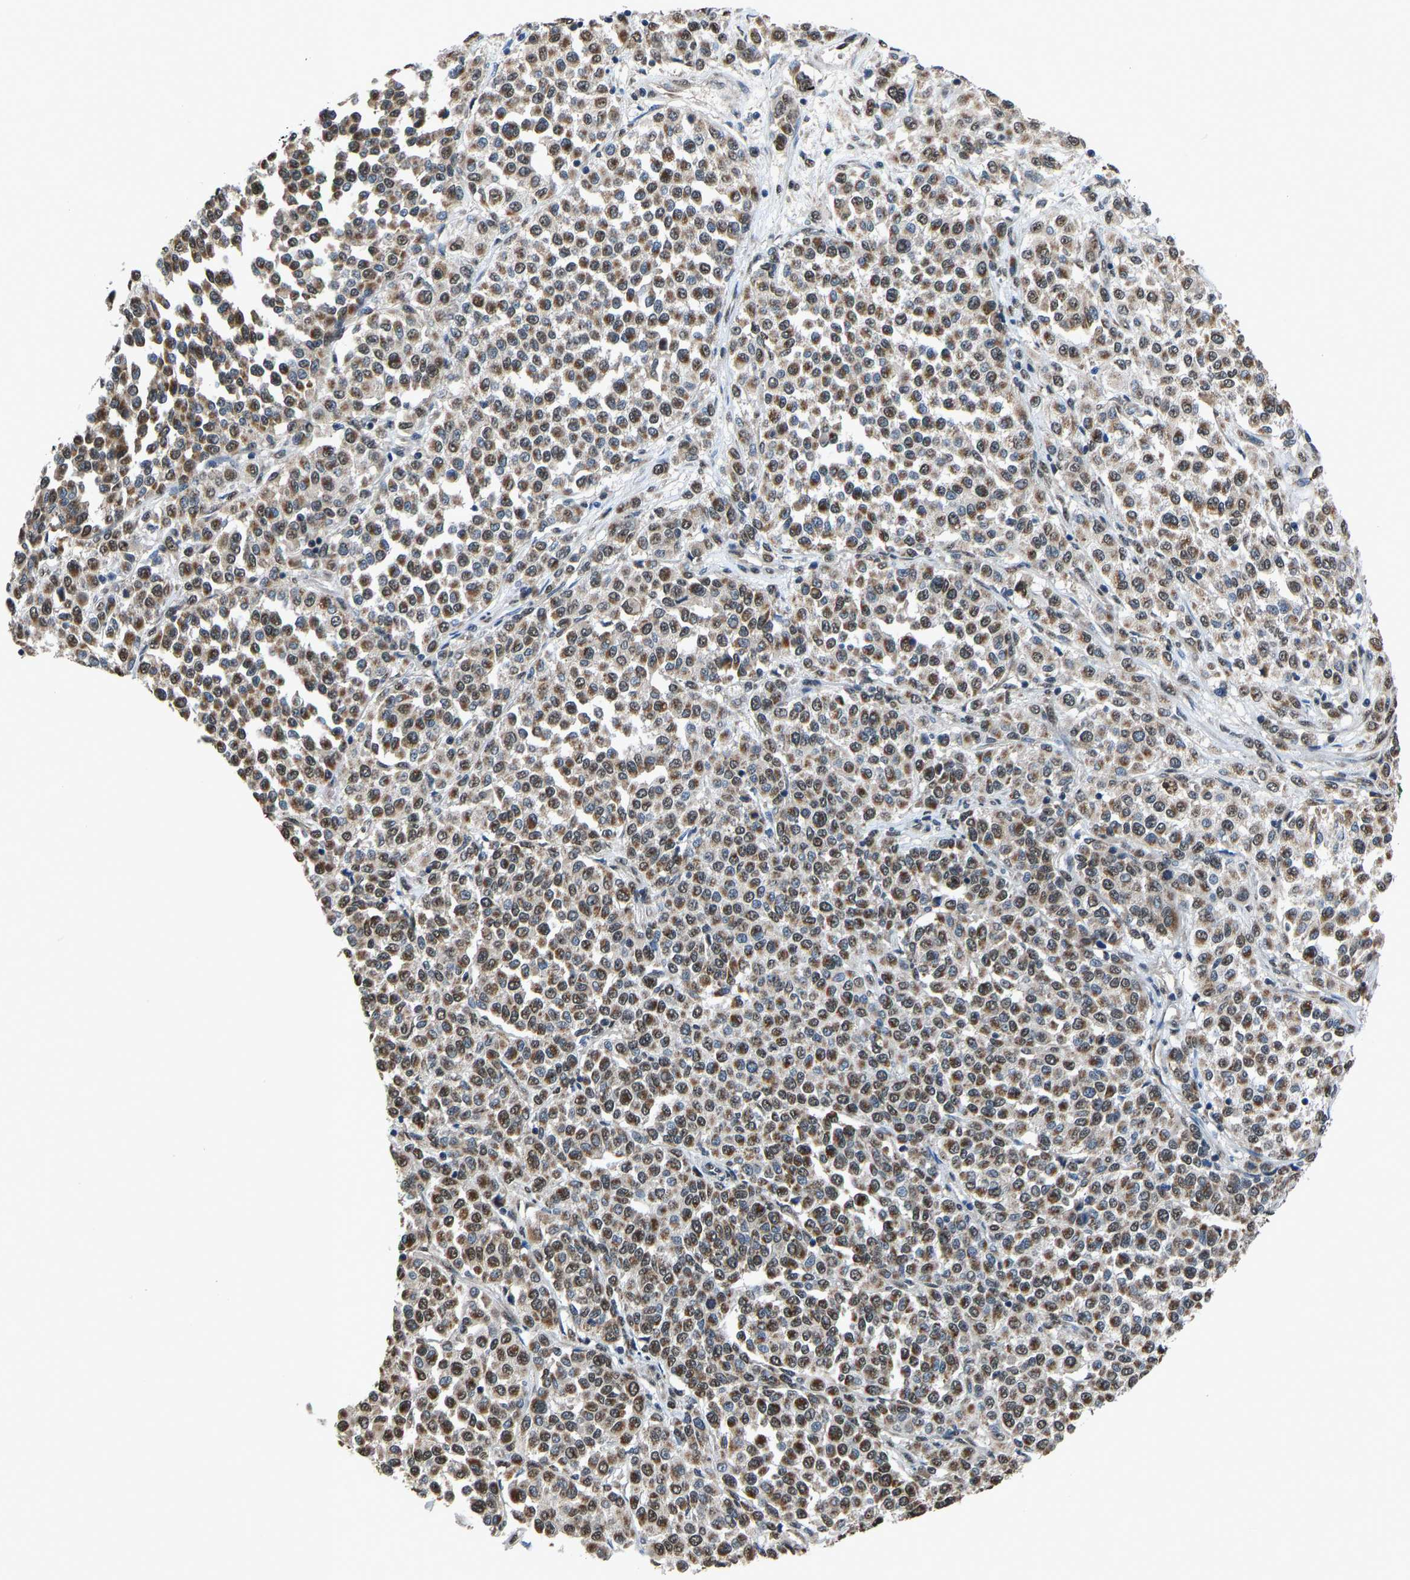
{"staining": {"intensity": "moderate", "quantity": ">75%", "location": "cytoplasmic/membranous,nuclear"}, "tissue": "melanoma", "cell_type": "Tumor cells", "image_type": "cancer", "snomed": [{"axis": "morphology", "description": "Malignant melanoma, Metastatic site"}, {"axis": "topography", "description": "Pancreas"}], "caption": "There is medium levels of moderate cytoplasmic/membranous and nuclear positivity in tumor cells of melanoma, as demonstrated by immunohistochemical staining (brown color).", "gene": "FOS", "patient": {"sex": "female", "age": 30}}